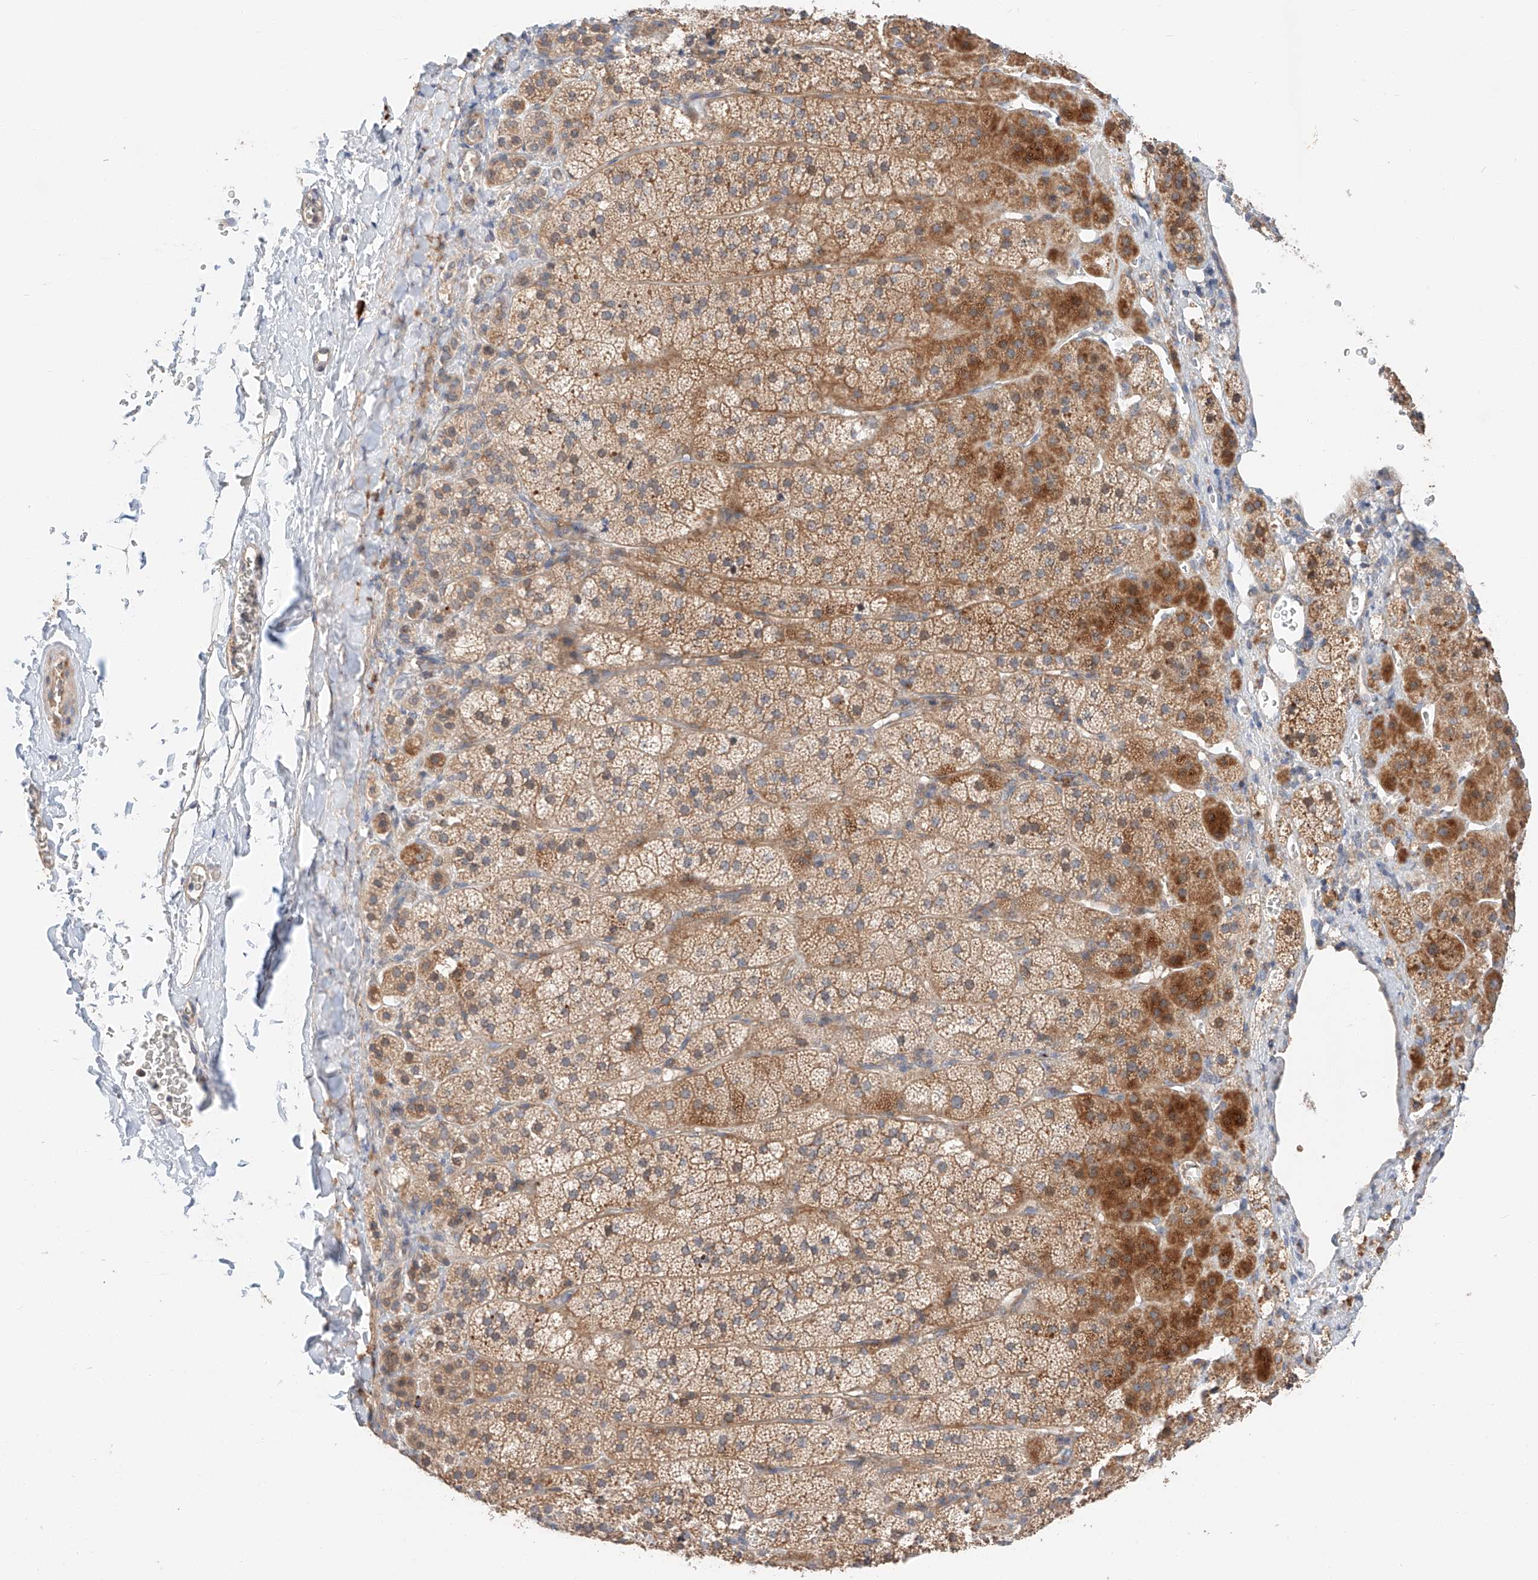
{"staining": {"intensity": "moderate", "quantity": ">75%", "location": "cytoplasmic/membranous"}, "tissue": "adrenal gland", "cell_type": "Glandular cells", "image_type": "normal", "snomed": [{"axis": "morphology", "description": "Normal tissue, NOS"}, {"axis": "topography", "description": "Adrenal gland"}], "caption": "Glandular cells show medium levels of moderate cytoplasmic/membranous positivity in approximately >75% of cells in normal human adrenal gland.", "gene": "XPNPEP1", "patient": {"sex": "female", "age": 44}}